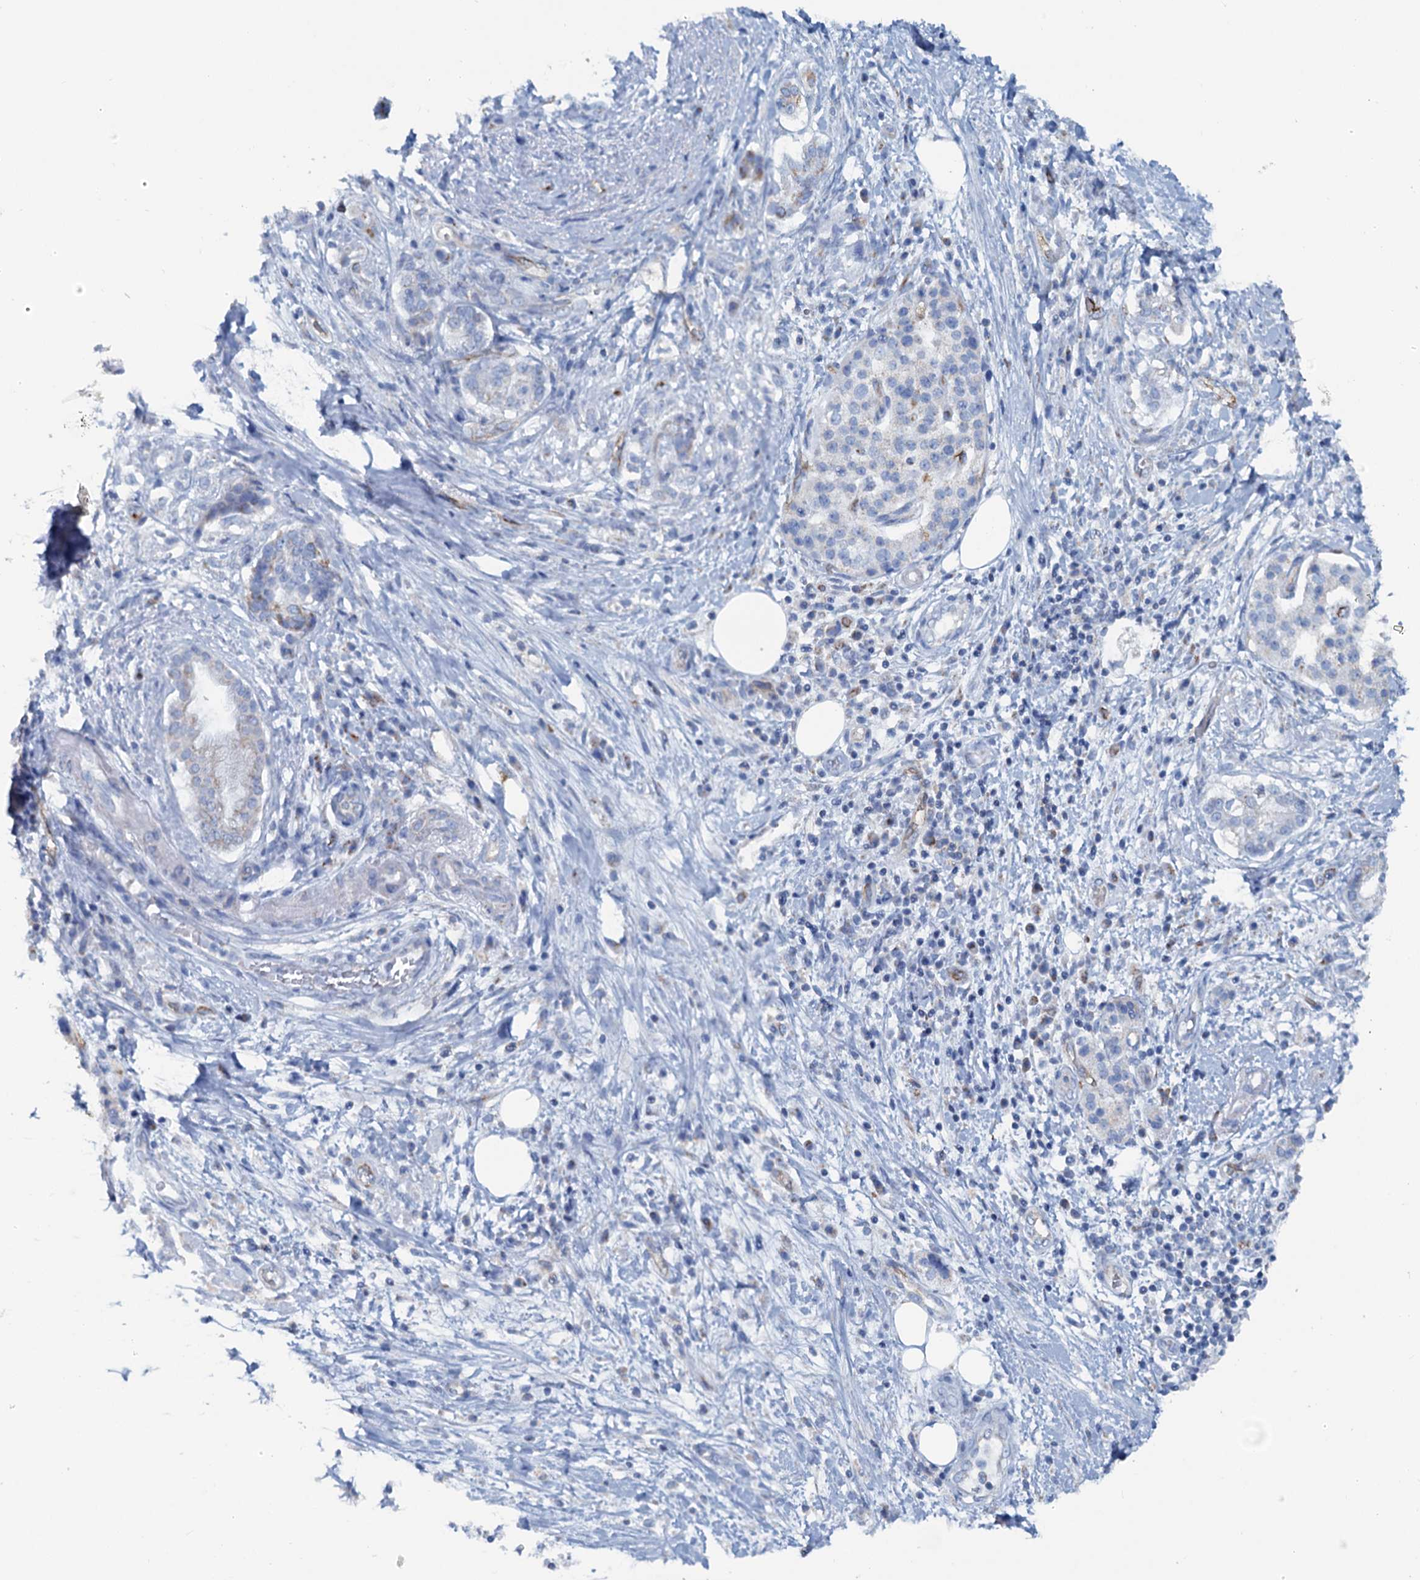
{"staining": {"intensity": "negative", "quantity": "none", "location": "none"}, "tissue": "pancreatic cancer", "cell_type": "Tumor cells", "image_type": "cancer", "snomed": [{"axis": "morphology", "description": "Adenocarcinoma, NOS"}, {"axis": "topography", "description": "Pancreas"}], "caption": "Tumor cells show no significant protein positivity in pancreatic cancer (adenocarcinoma). The staining is performed using DAB (3,3'-diaminobenzidine) brown chromogen with nuclei counter-stained in using hematoxylin.", "gene": "SLC1A3", "patient": {"sex": "female", "age": 73}}